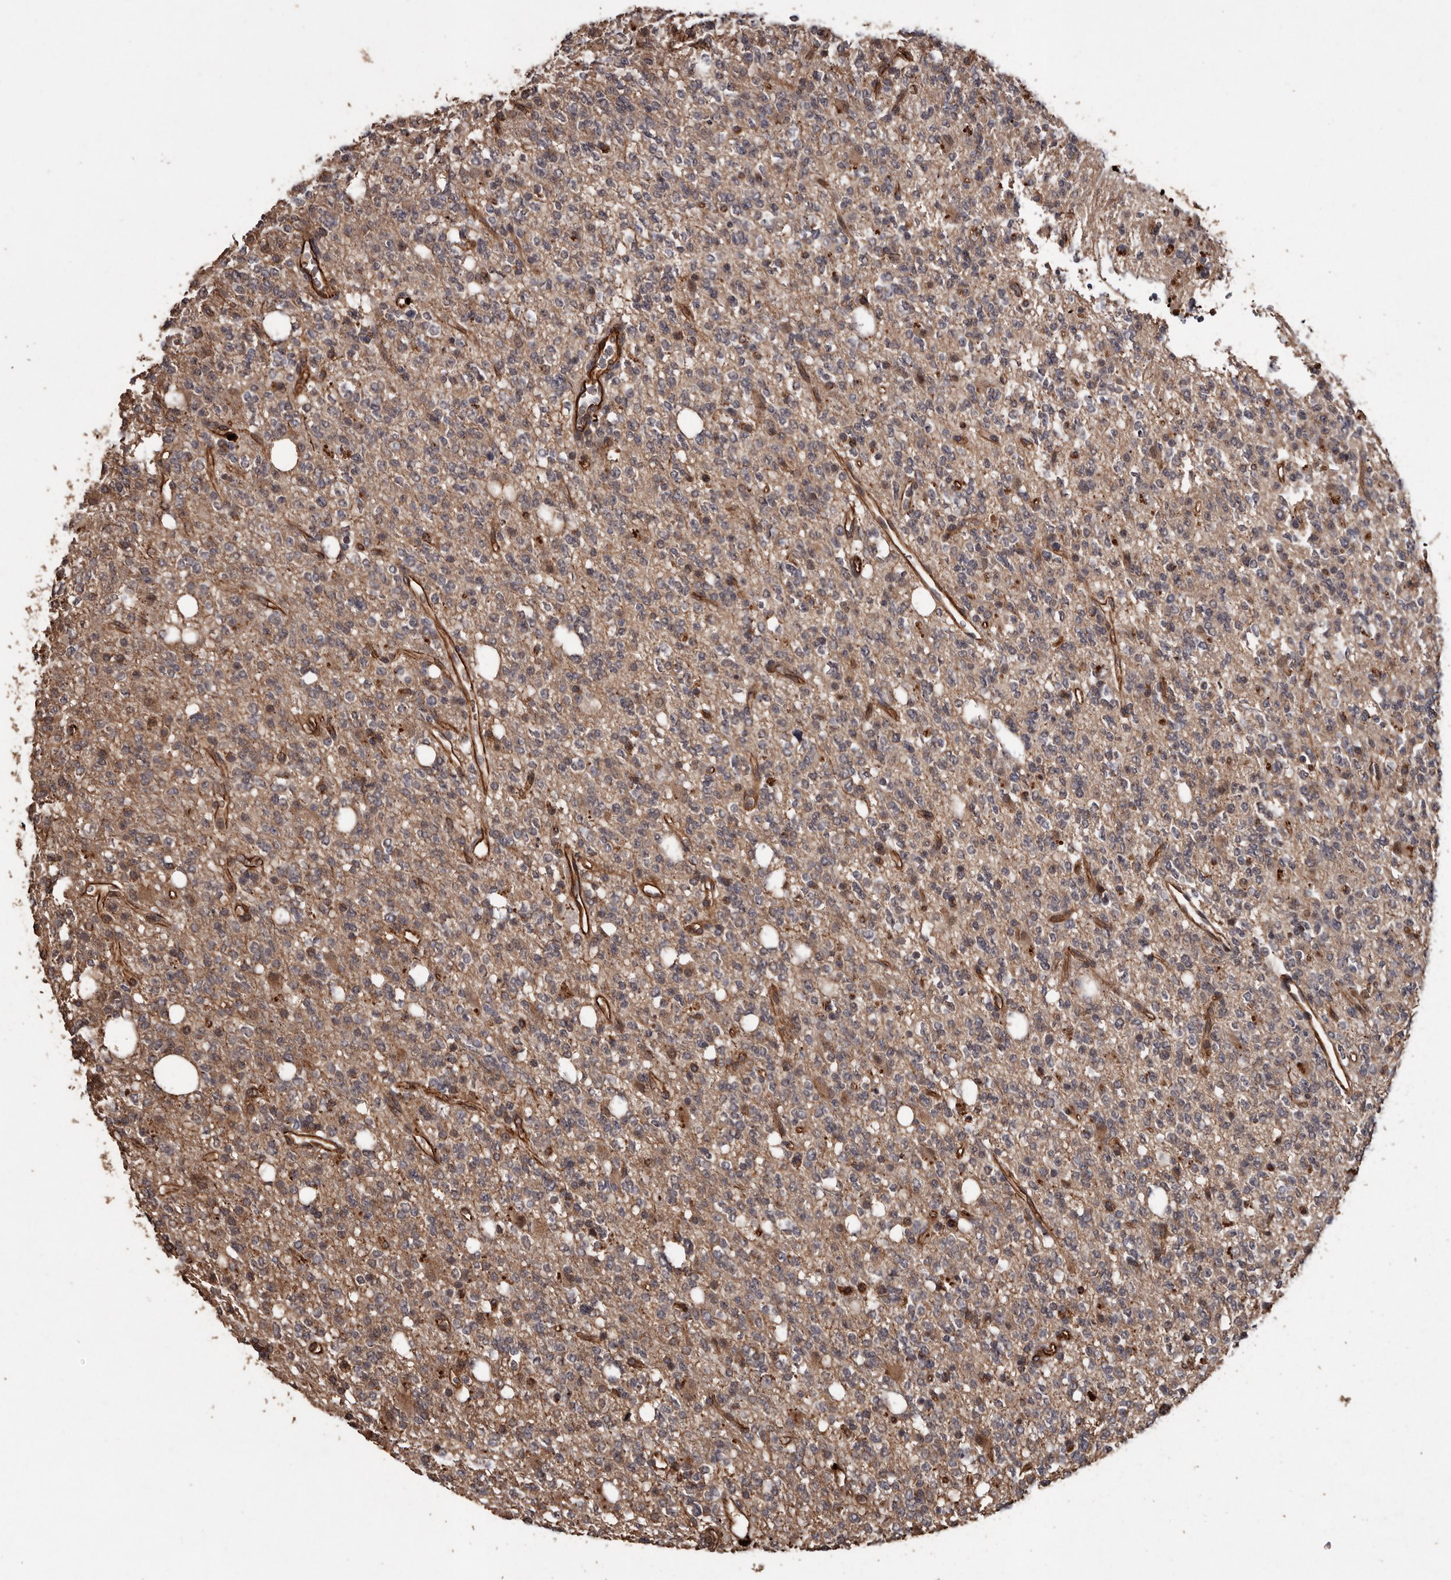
{"staining": {"intensity": "weak", "quantity": ">75%", "location": "cytoplasmic/membranous"}, "tissue": "glioma", "cell_type": "Tumor cells", "image_type": "cancer", "snomed": [{"axis": "morphology", "description": "Glioma, malignant, High grade"}, {"axis": "topography", "description": "Brain"}], "caption": "DAB (3,3'-diaminobenzidine) immunohistochemical staining of high-grade glioma (malignant) exhibits weak cytoplasmic/membranous protein expression in about >75% of tumor cells.", "gene": "BRAT1", "patient": {"sex": "female", "age": 62}}